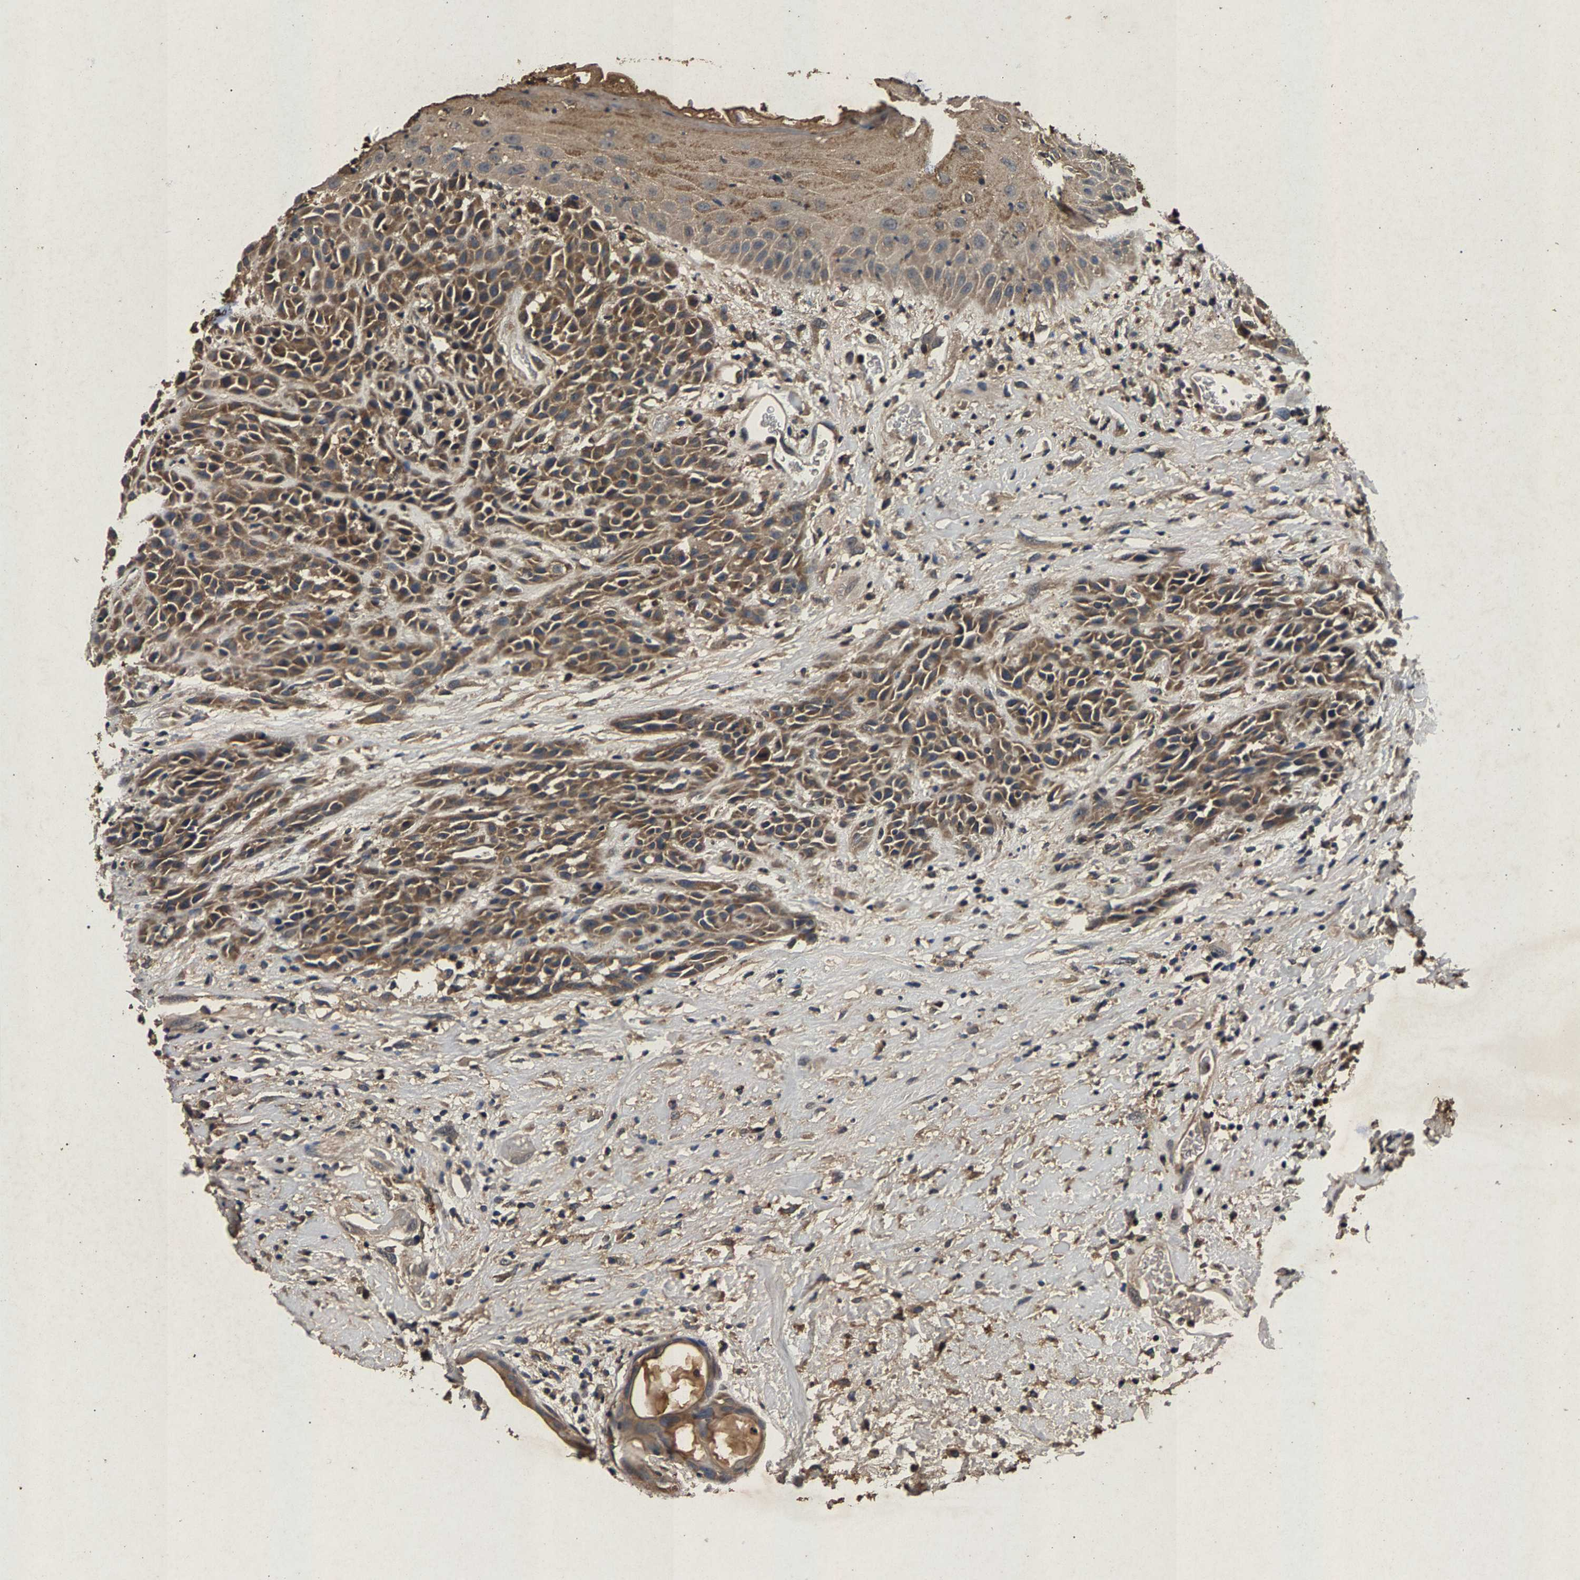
{"staining": {"intensity": "moderate", "quantity": ">75%", "location": "cytoplasmic/membranous"}, "tissue": "head and neck cancer", "cell_type": "Tumor cells", "image_type": "cancer", "snomed": [{"axis": "morphology", "description": "Normal tissue, NOS"}, {"axis": "morphology", "description": "Squamous cell carcinoma, NOS"}, {"axis": "topography", "description": "Cartilage tissue"}, {"axis": "topography", "description": "Head-Neck"}], "caption": "Squamous cell carcinoma (head and neck) stained for a protein (brown) shows moderate cytoplasmic/membranous positive expression in about >75% of tumor cells.", "gene": "PPP1CC", "patient": {"sex": "male", "age": 62}}